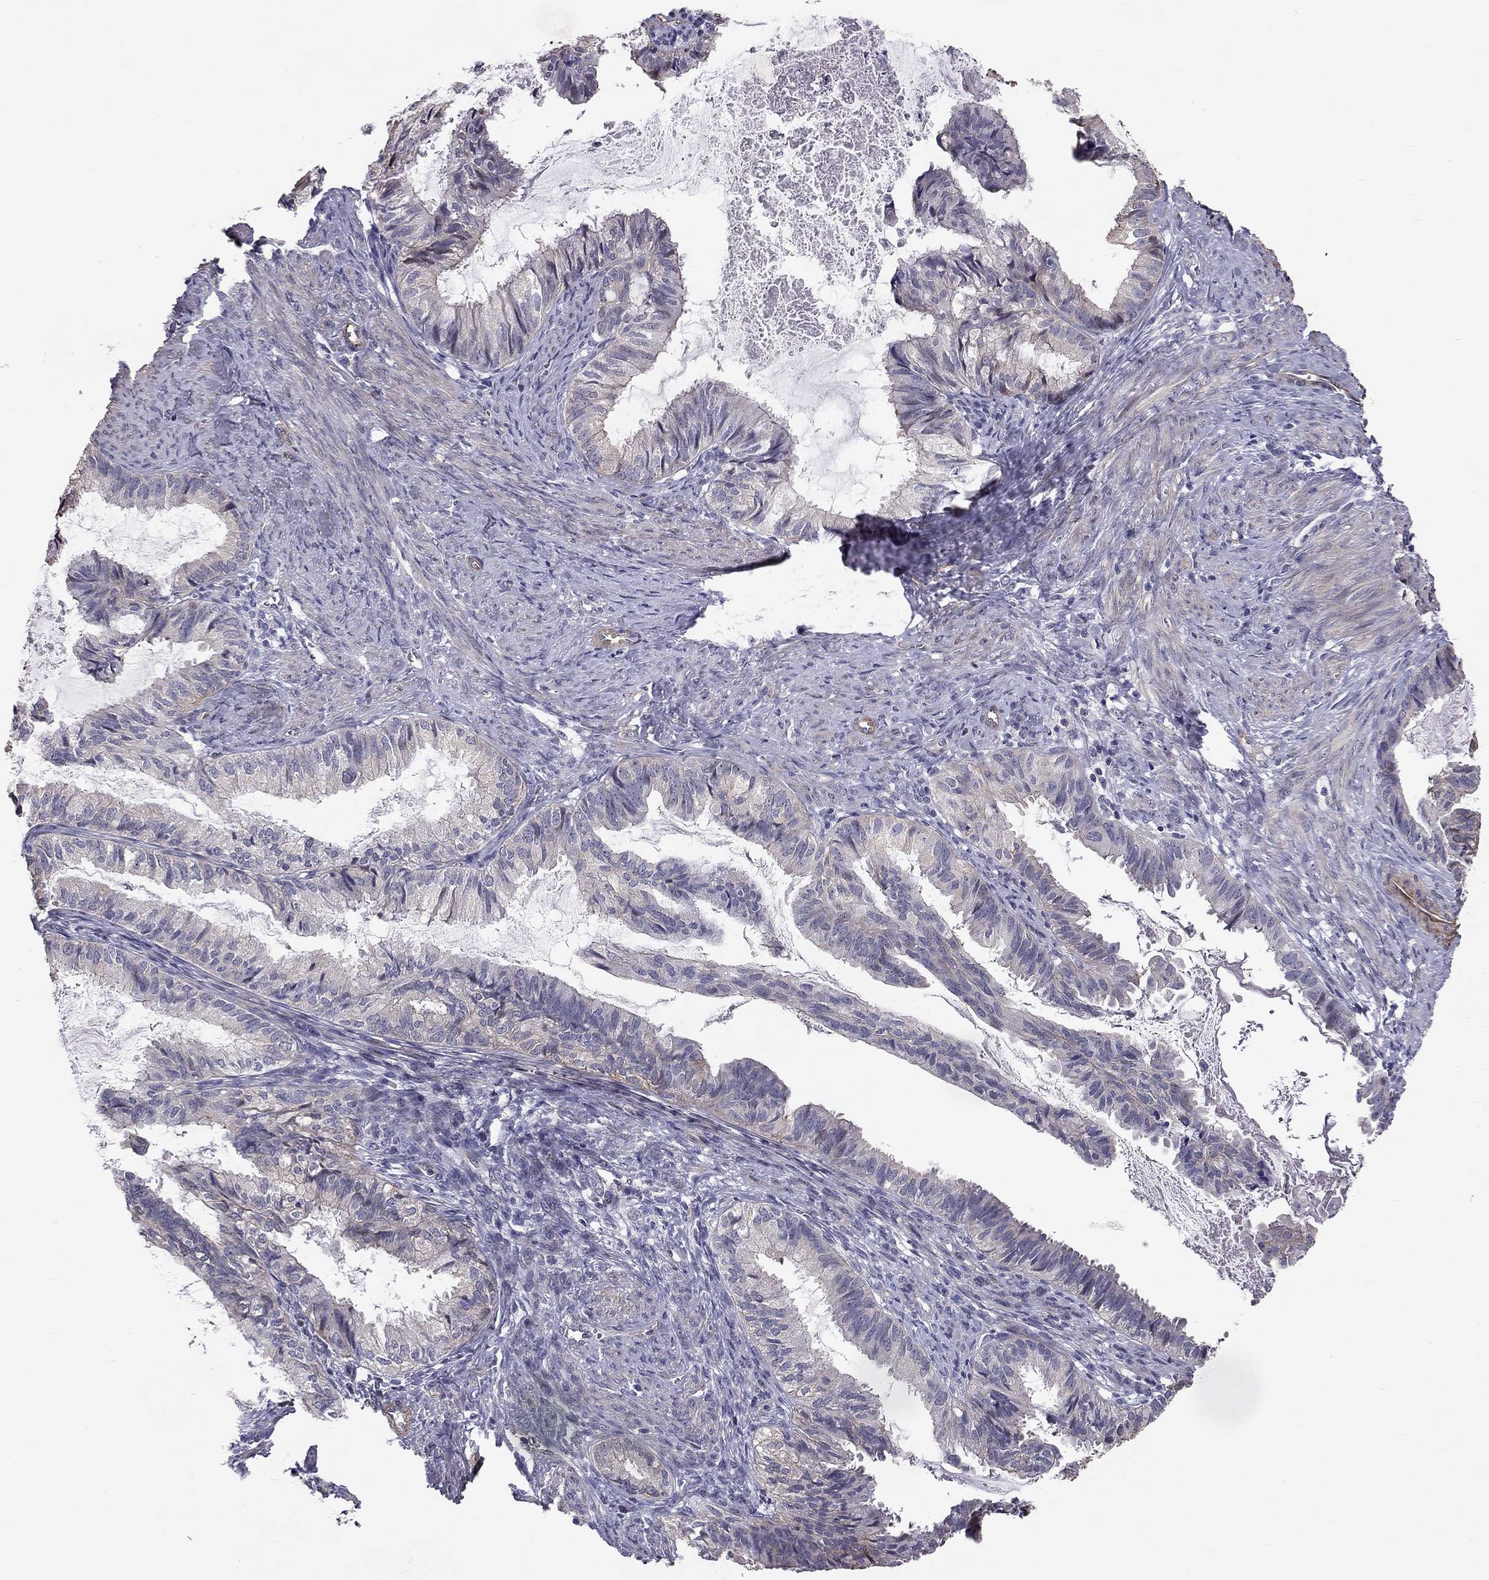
{"staining": {"intensity": "negative", "quantity": "none", "location": "none"}, "tissue": "endometrial cancer", "cell_type": "Tumor cells", "image_type": "cancer", "snomed": [{"axis": "morphology", "description": "Adenocarcinoma, NOS"}, {"axis": "topography", "description": "Endometrium"}], "caption": "An image of human endometrial cancer (adenocarcinoma) is negative for staining in tumor cells.", "gene": "GJB4", "patient": {"sex": "female", "age": 86}}